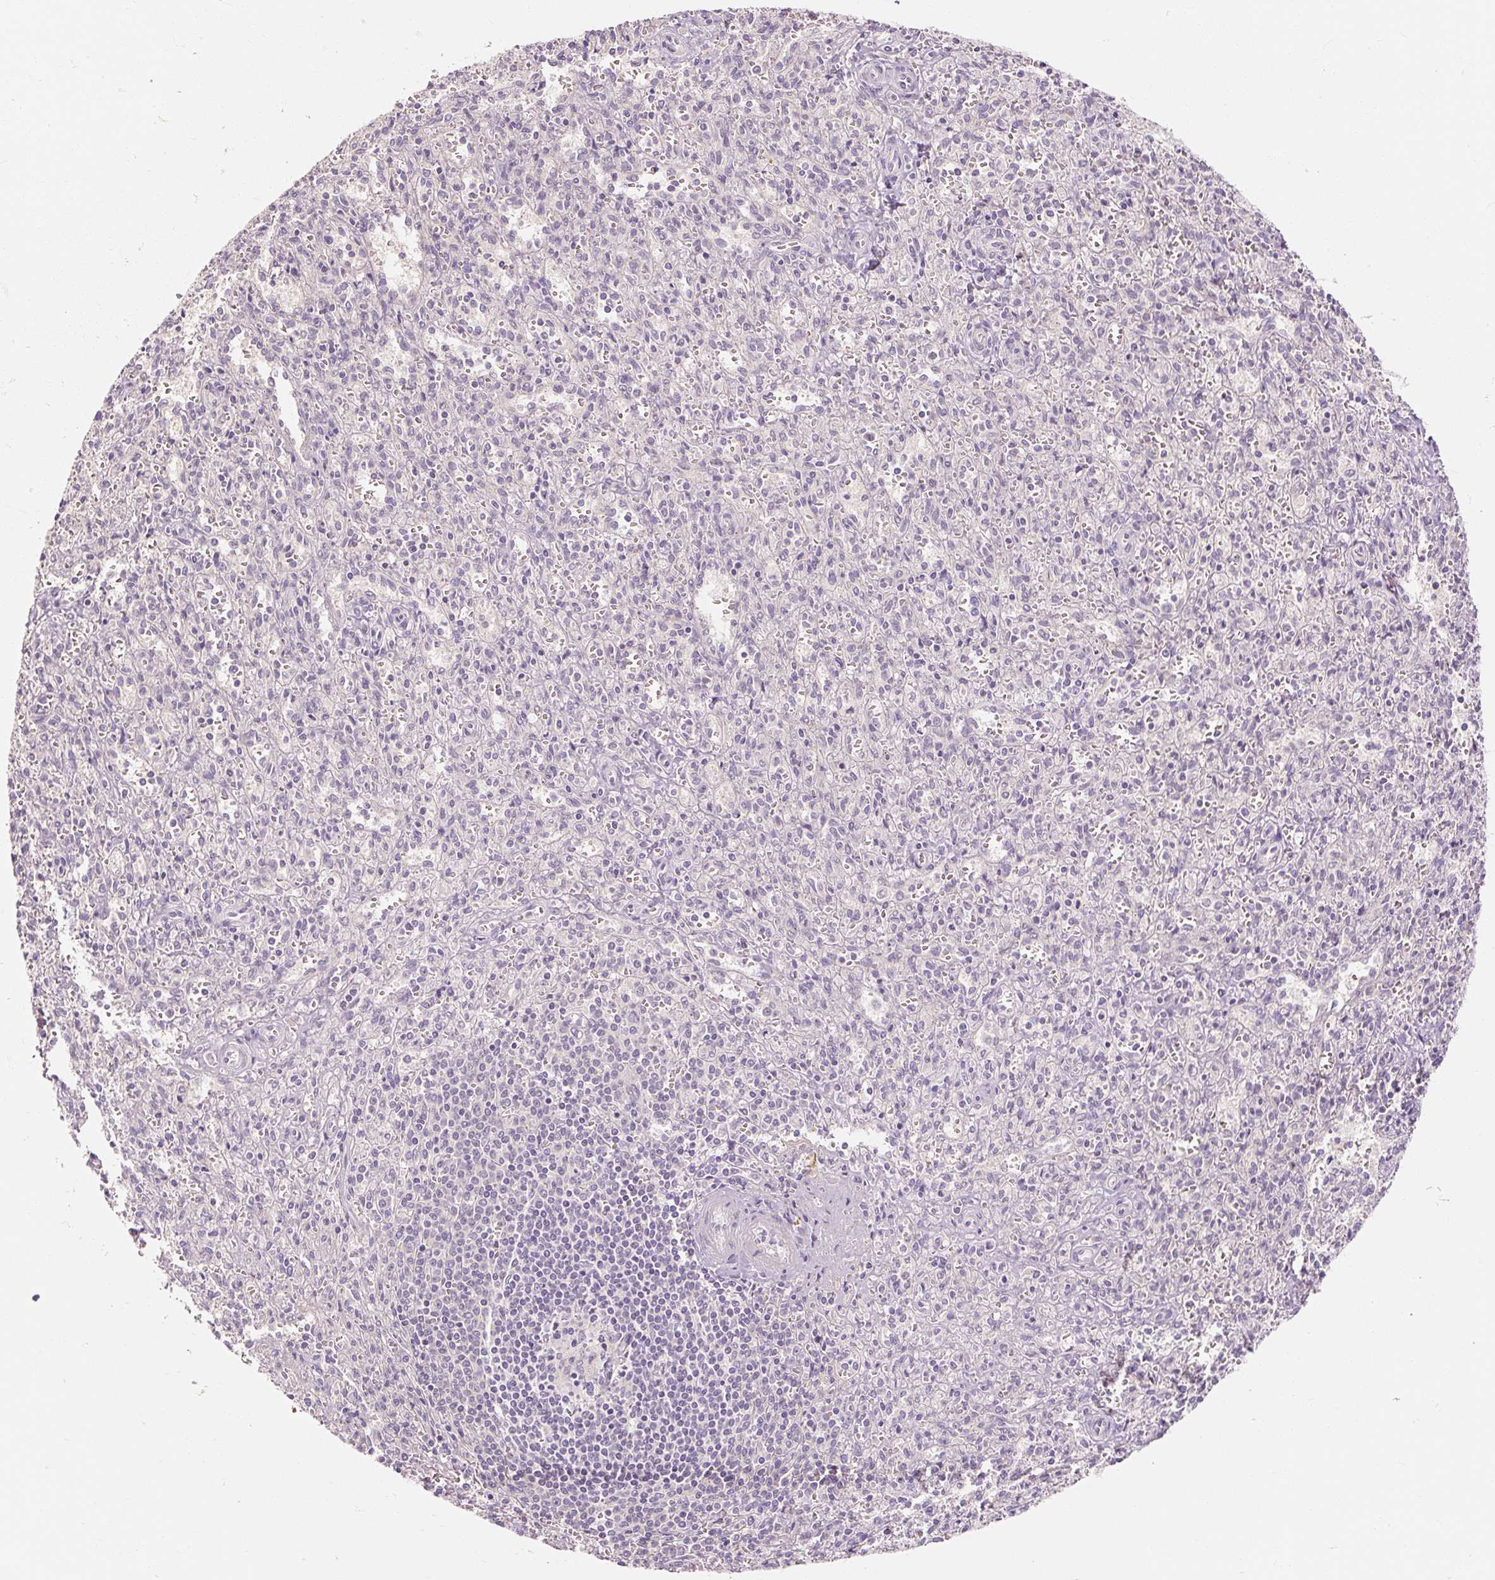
{"staining": {"intensity": "negative", "quantity": "none", "location": "none"}, "tissue": "spleen", "cell_type": "Cells in red pulp", "image_type": "normal", "snomed": [{"axis": "morphology", "description": "Normal tissue, NOS"}, {"axis": "topography", "description": "Spleen"}], "caption": "Immunohistochemistry micrograph of unremarkable spleen stained for a protein (brown), which shows no staining in cells in red pulp.", "gene": "CAPN3", "patient": {"sex": "female", "age": 26}}